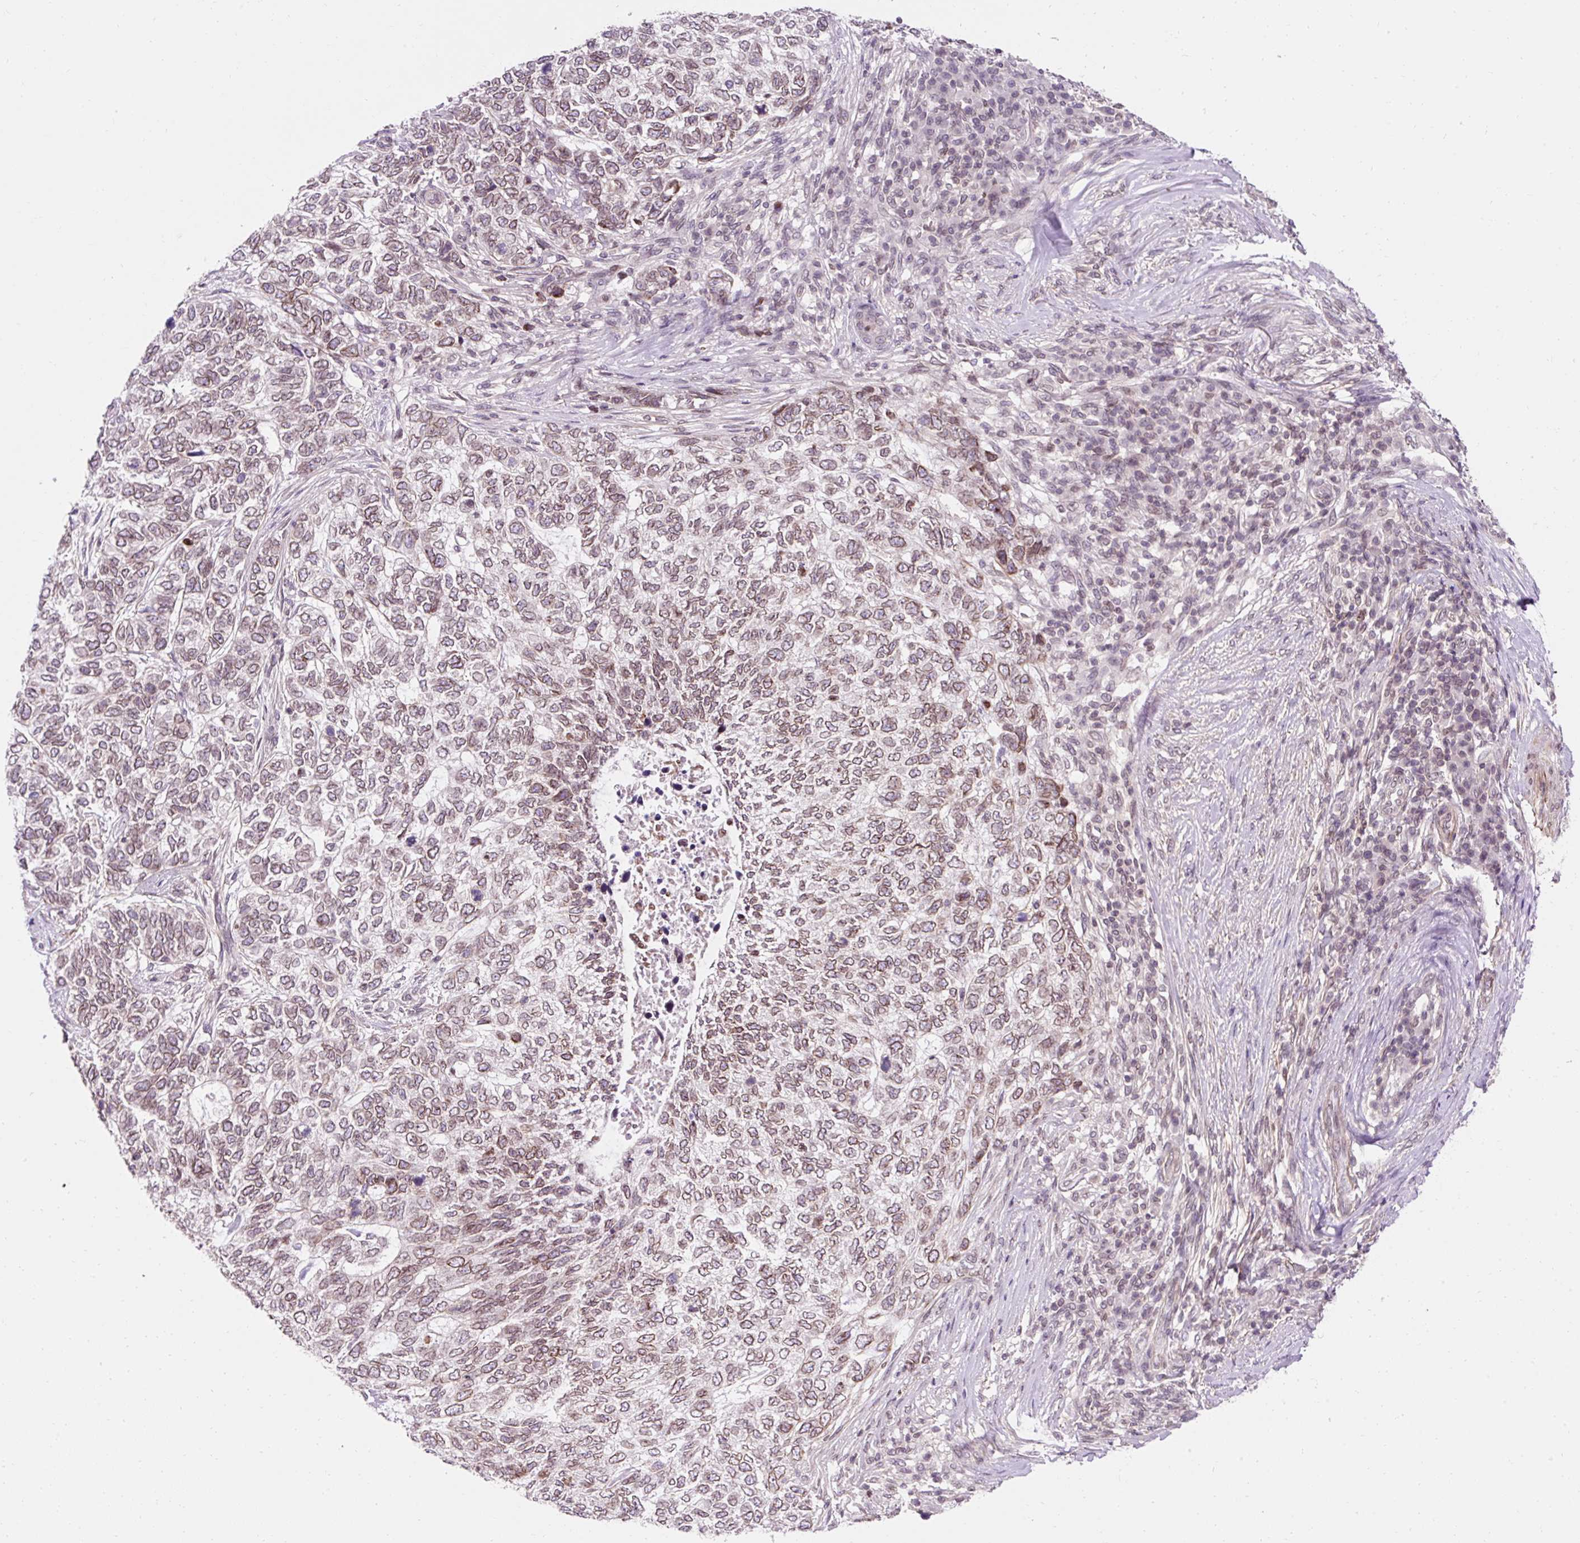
{"staining": {"intensity": "weak", "quantity": ">75%", "location": "cytoplasmic/membranous,nuclear"}, "tissue": "skin cancer", "cell_type": "Tumor cells", "image_type": "cancer", "snomed": [{"axis": "morphology", "description": "Basal cell carcinoma"}, {"axis": "topography", "description": "Skin"}], "caption": "Tumor cells demonstrate low levels of weak cytoplasmic/membranous and nuclear positivity in about >75% of cells in human skin cancer (basal cell carcinoma).", "gene": "ZNF610", "patient": {"sex": "female", "age": 65}}